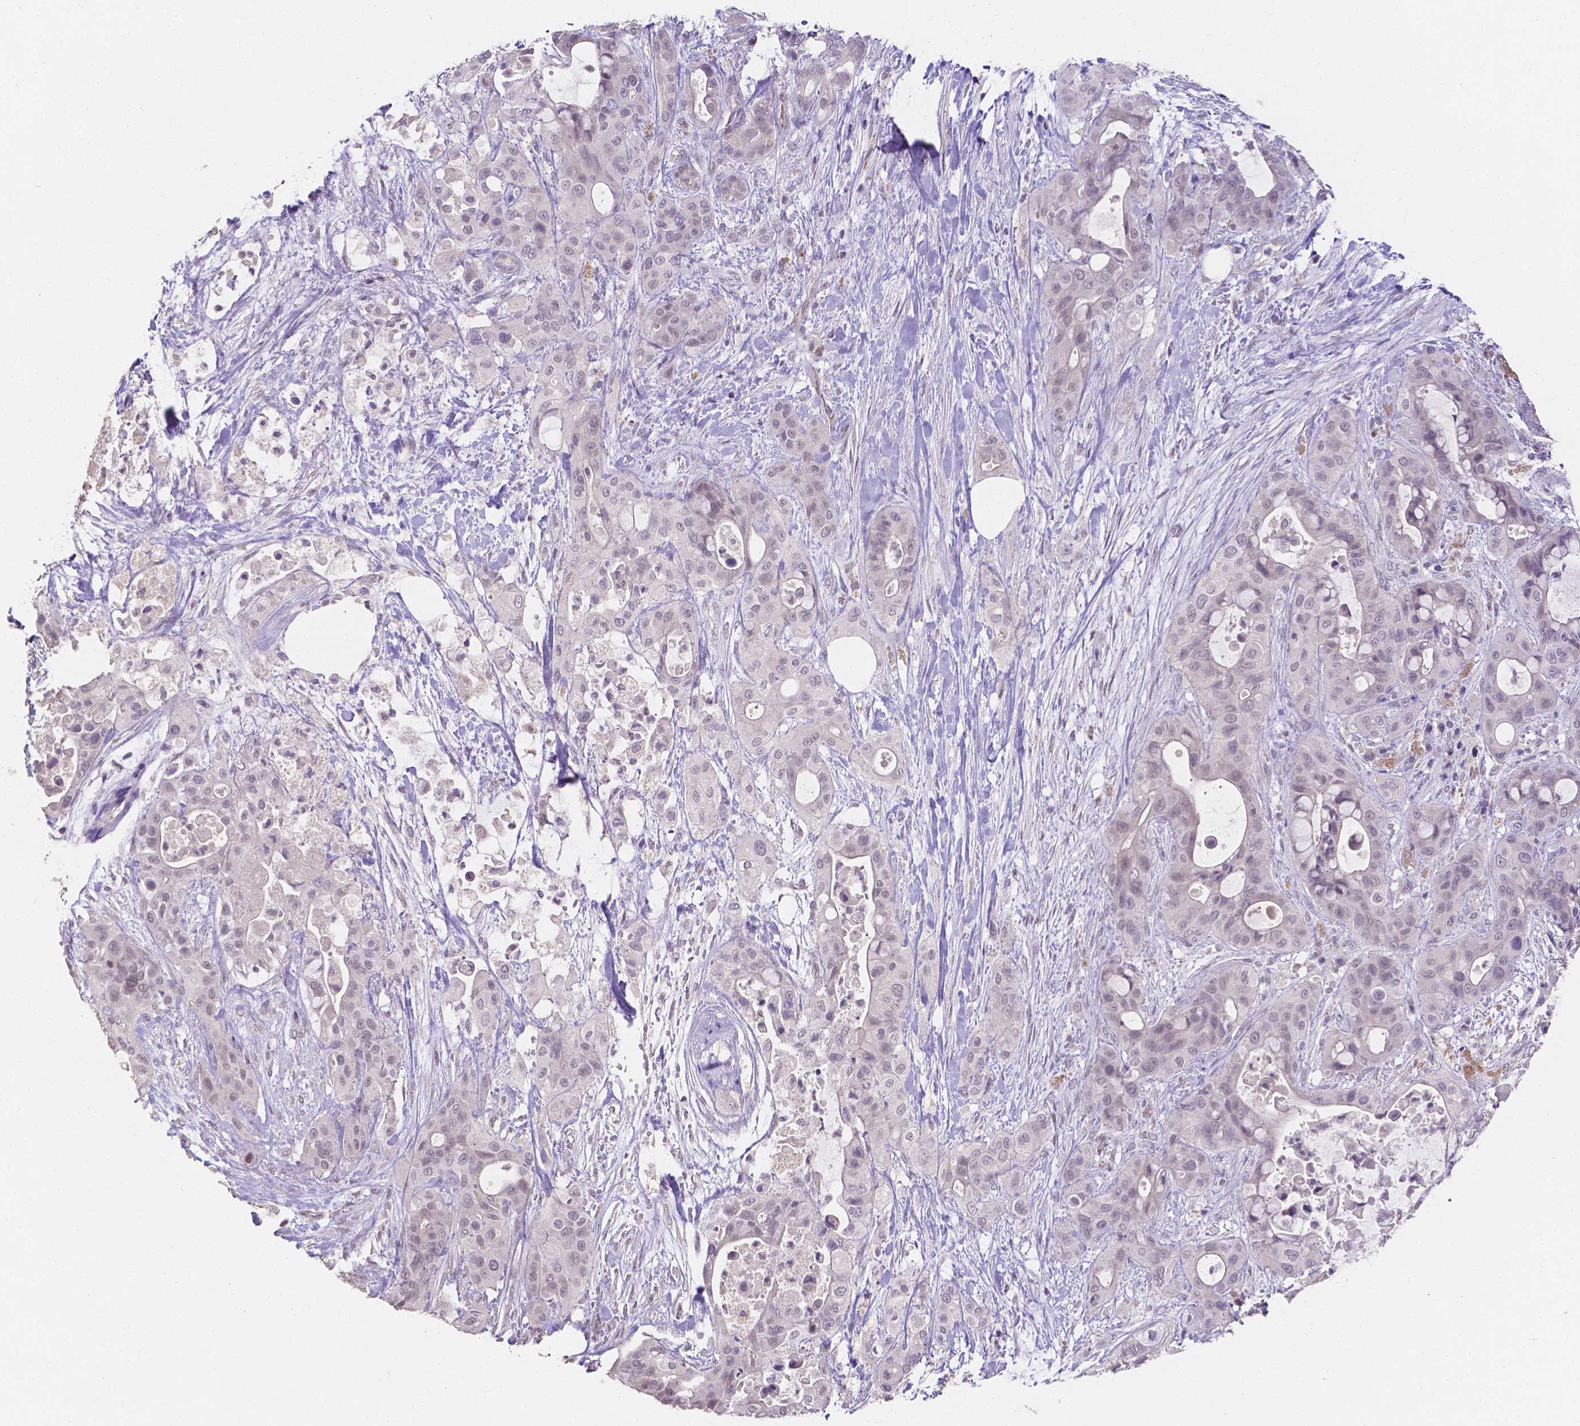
{"staining": {"intensity": "negative", "quantity": "none", "location": "none"}, "tissue": "pancreatic cancer", "cell_type": "Tumor cells", "image_type": "cancer", "snomed": [{"axis": "morphology", "description": "Adenocarcinoma, NOS"}, {"axis": "topography", "description": "Pancreas"}], "caption": "Tumor cells show no significant staining in pancreatic adenocarcinoma. (Brightfield microscopy of DAB (3,3'-diaminobenzidine) immunohistochemistry (IHC) at high magnification).", "gene": "ELAVL2", "patient": {"sex": "male", "age": 71}}